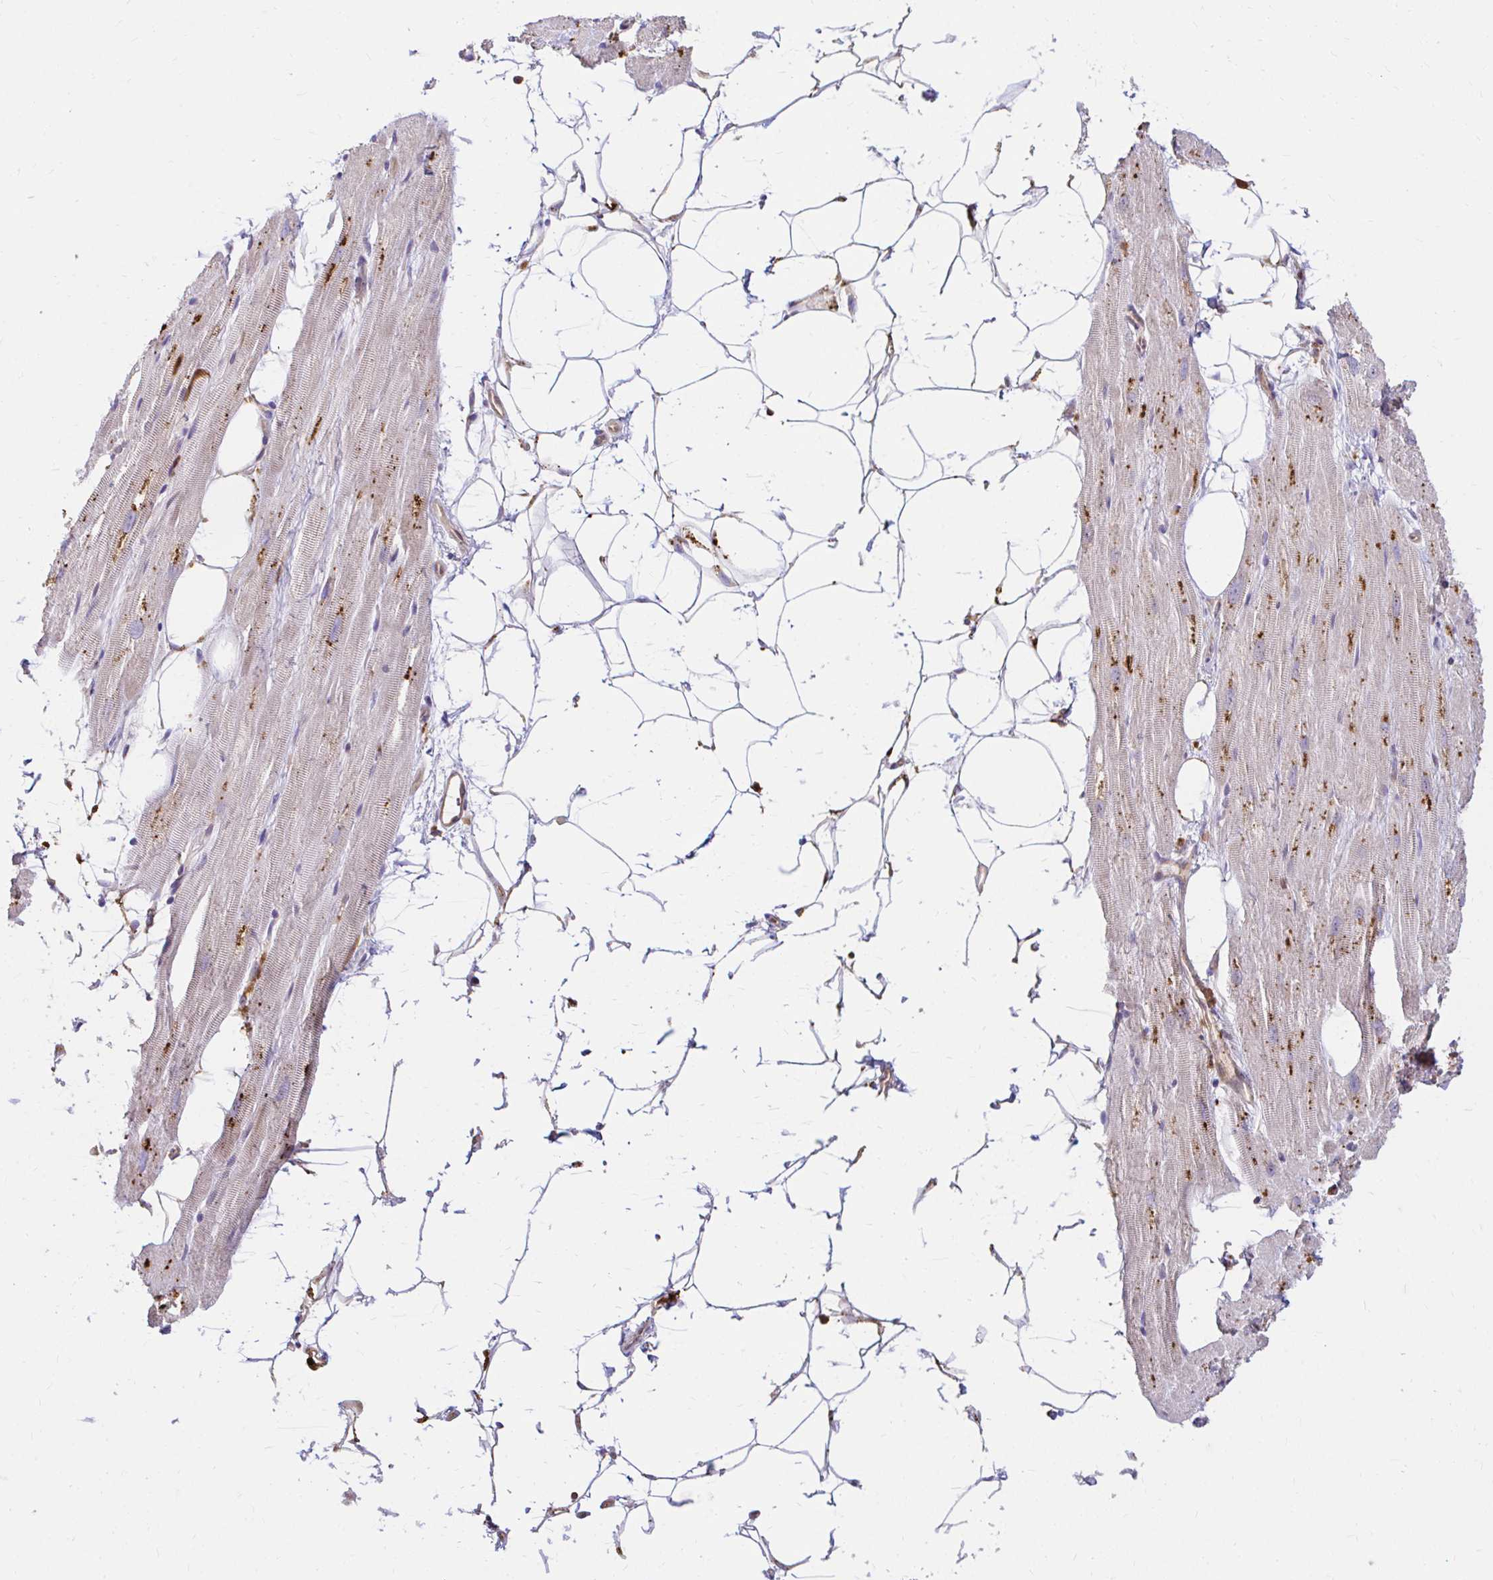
{"staining": {"intensity": "moderate", "quantity": "25%-75%", "location": "cytoplasmic/membranous"}, "tissue": "heart muscle", "cell_type": "Cardiomyocytes", "image_type": "normal", "snomed": [{"axis": "morphology", "description": "Normal tissue, NOS"}, {"axis": "topography", "description": "Heart"}], "caption": "This image demonstrates immunohistochemistry (IHC) staining of benign human heart muscle, with medium moderate cytoplasmic/membranous positivity in about 25%-75% of cardiomyocytes.", "gene": "PYCARD", "patient": {"sex": "male", "age": 62}}